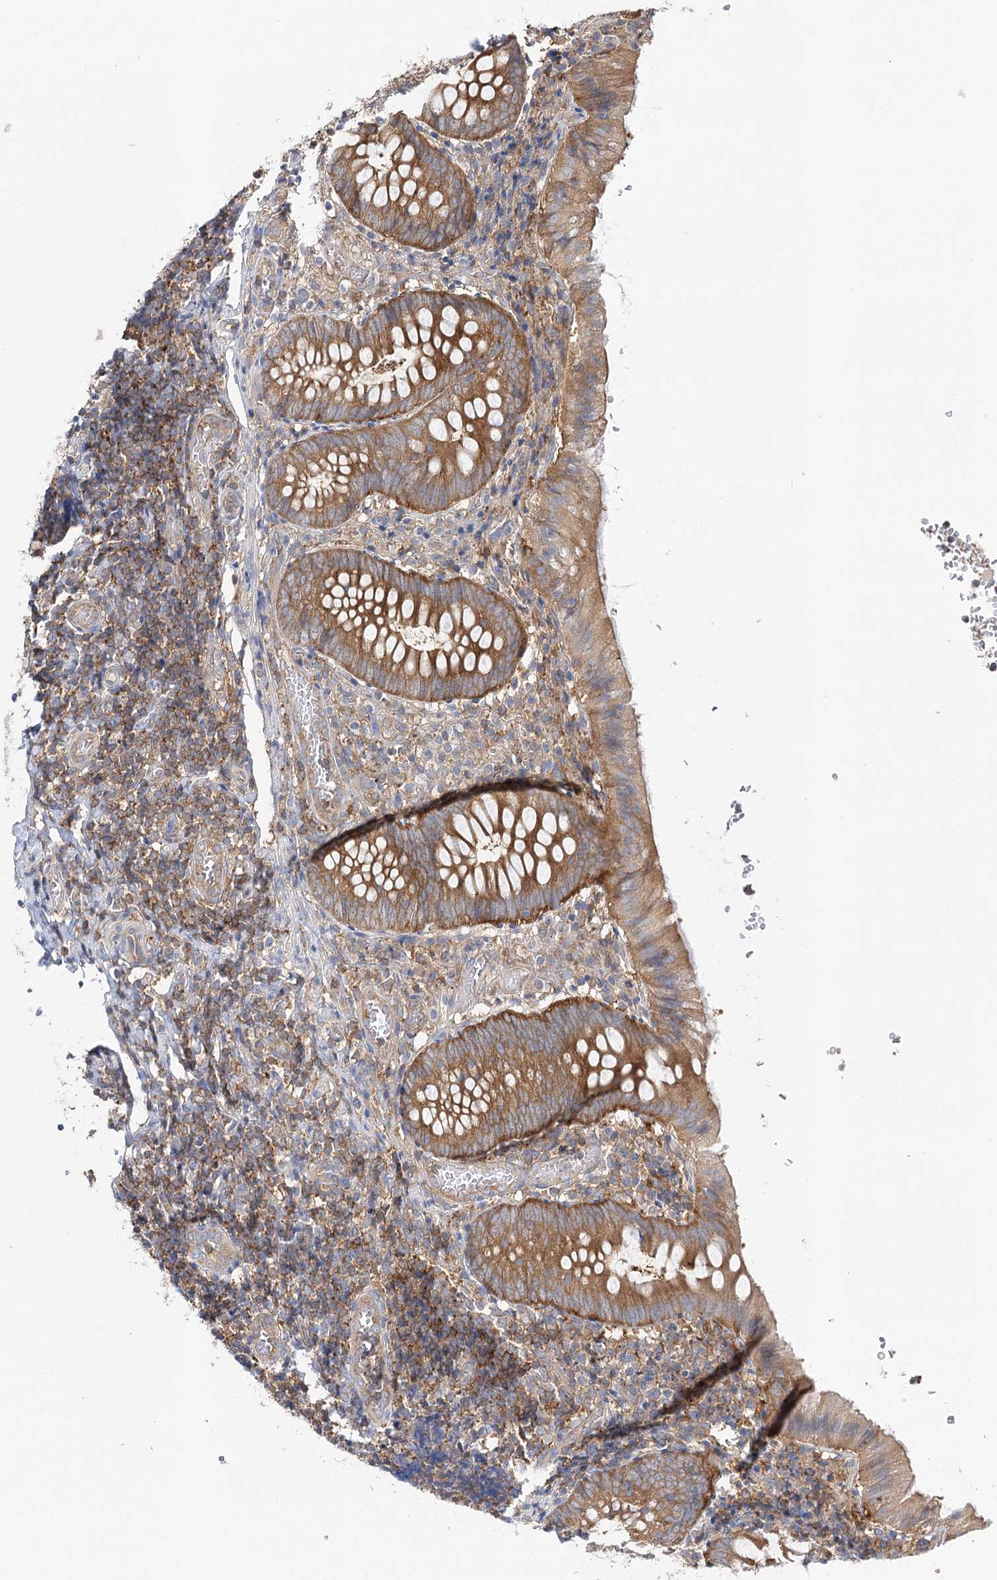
{"staining": {"intensity": "strong", "quantity": ">75%", "location": "cytoplasmic/membranous"}, "tissue": "appendix", "cell_type": "Glandular cells", "image_type": "normal", "snomed": [{"axis": "morphology", "description": "Normal tissue, NOS"}, {"axis": "topography", "description": "Appendix"}], "caption": "This is a photomicrograph of IHC staining of unremarkable appendix, which shows strong positivity in the cytoplasmic/membranous of glandular cells.", "gene": "ABRAXAS2", "patient": {"sex": "male", "age": 8}}